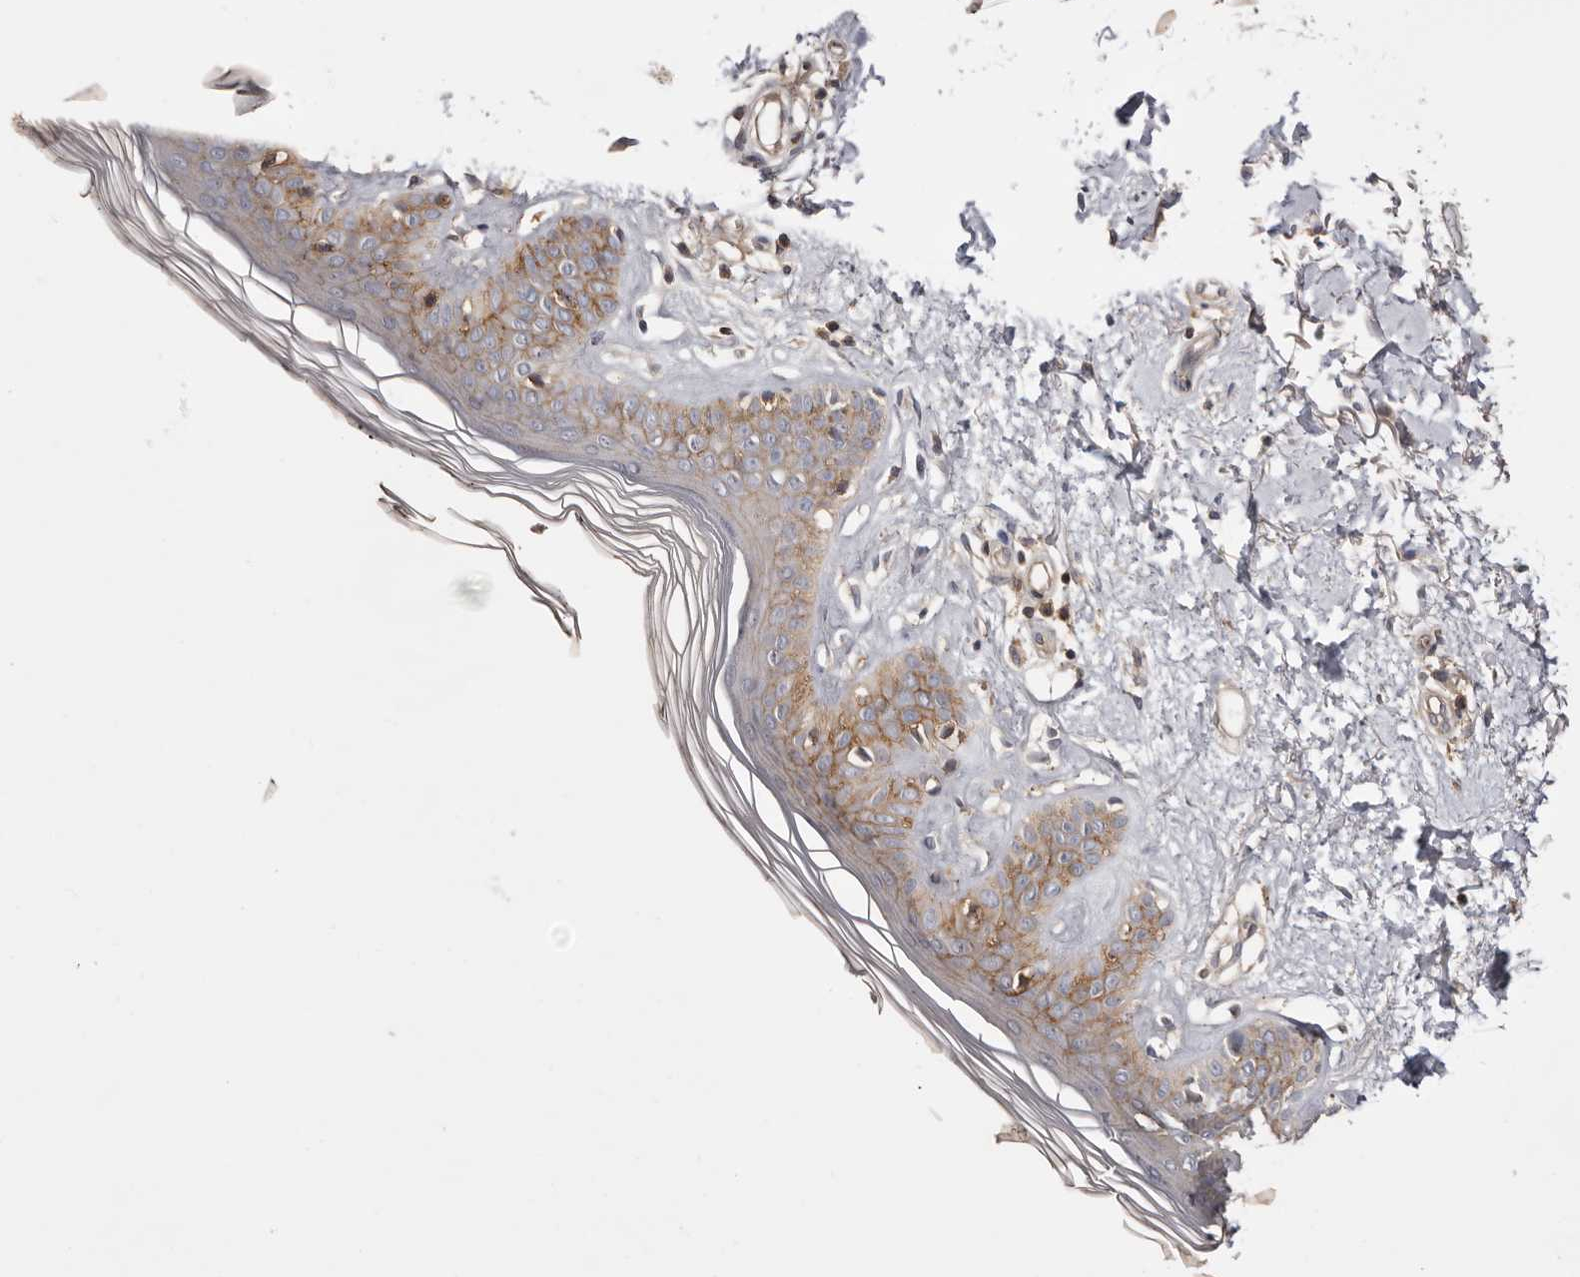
{"staining": {"intensity": "negative", "quantity": "none", "location": "none"}, "tissue": "skin", "cell_type": "Fibroblasts", "image_type": "normal", "snomed": [{"axis": "morphology", "description": "Normal tissue, NOS"}, {"axis": "topography", "description": "Skin"}], "caption": "Micrograph shows no protein expression in fibroblasts of benign skin. The staining is performed using DAB brown chromogen with nuclei counter-stained in using hematoxylin.", "gene": "MMACHC", "patient": {"sex": "female", "age": 64}}